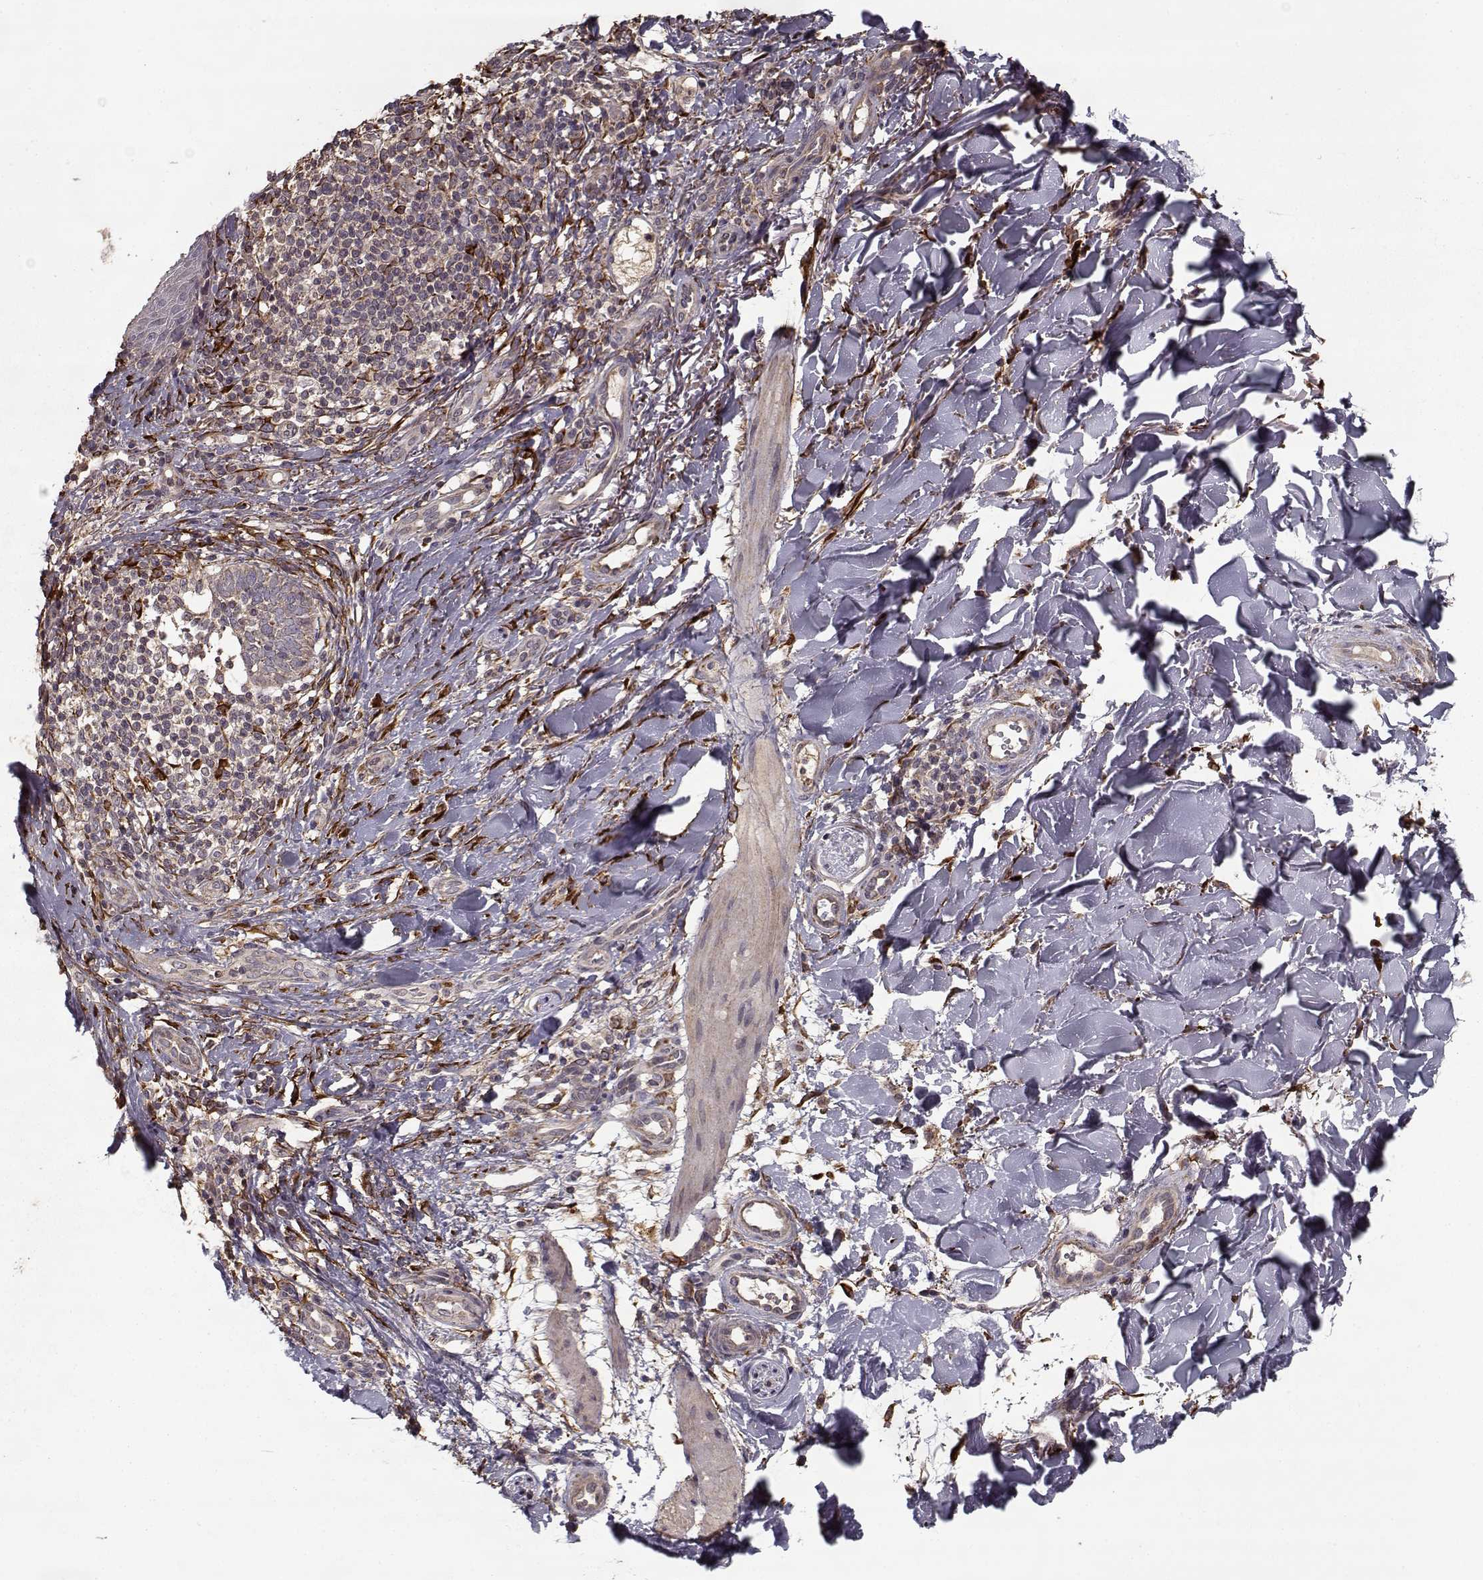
{"staining": {"intensity": "weak", "quantity": ">75%", "location": "cytoplasmic/membranous"}, "tissue": "skin cancer", "cell_type": "Tumor cells", "image_type": "cancer", "snomed": [{"axis": "morphology", "description": "Normal tissue, NOS"}, {"axis": "morphology", "description": "Basal cell carcinoma"}, {"axis": "topography", "description": "Skin"}], "caption": "Immunohistochemical staining of human basal cell carcinoma (skin) exhibits weak cytoplasmic/membranous protein staining in about >75% of tumor cells. Using DAB (brown) and hematoxylin (blue) stains, captured at high magnification using brightfield microscopy.", "gene": "IMMP1L", "patient": {"sex": "male", "age": 46}}